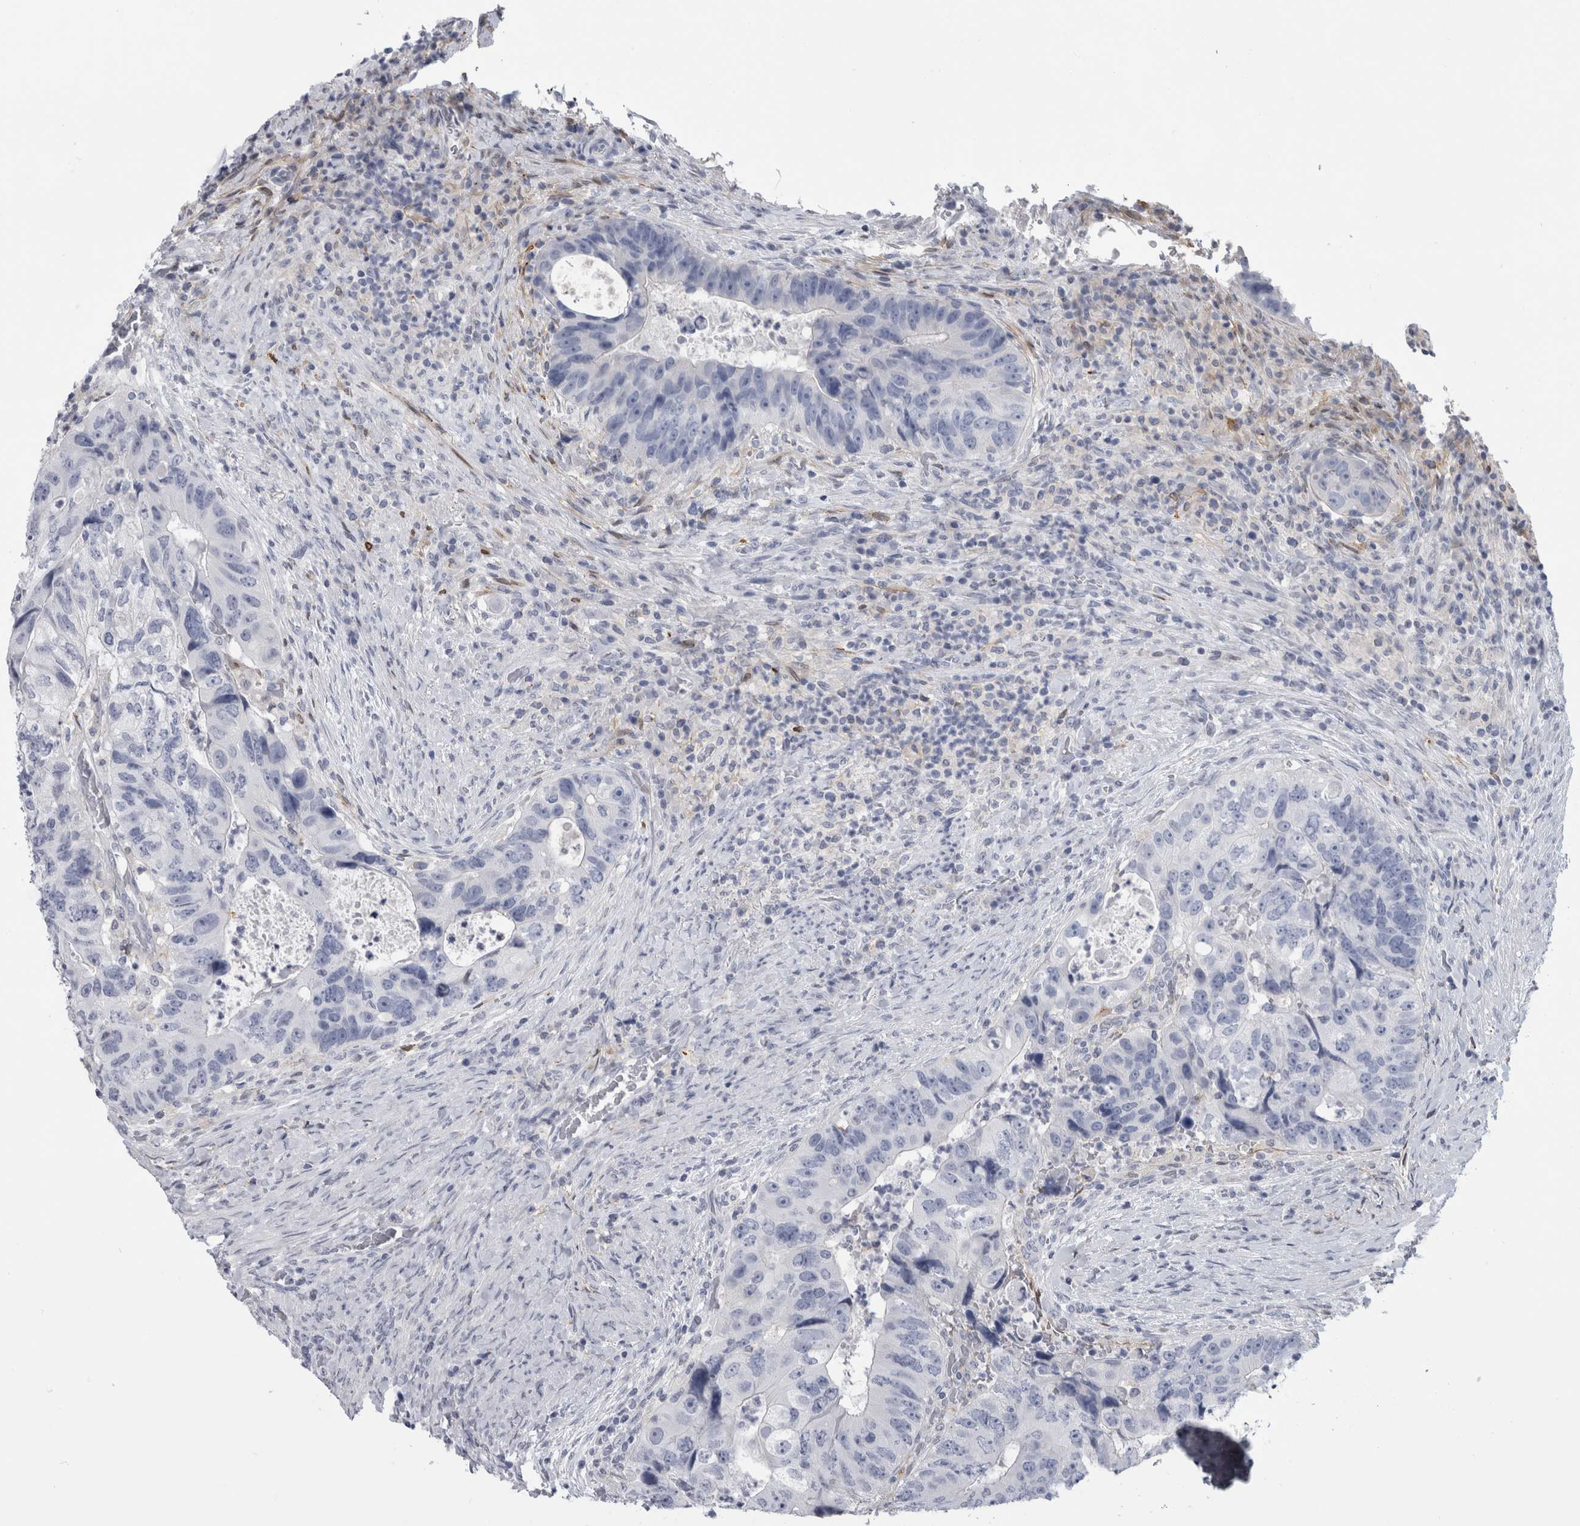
{"staining": {"intensity": "negative", "quantity": "none", "location": "none"}, "tissue": "colorectal cancer", "cell_type": "Tumor cells", "image_type": "cancer", "snomed": [{"axis": "morphology", "description": "Adenocarcinoma, NOS"}, {"axis": "topography", "description": "Rectum"}], "caption": "High power microscopy micrograph of an immunohistochemistry (IHC) histopathology image of colorectal cancer, revealing no significant positivity in tumor cells. The staining was performed using DAB to visualize the protein expression in brown, while the nuclei were stained in blue with hematoxylin (Magnification: 20x).", "gene": "DNAJC24", "patient": {"sex": "male", "age": 59}}